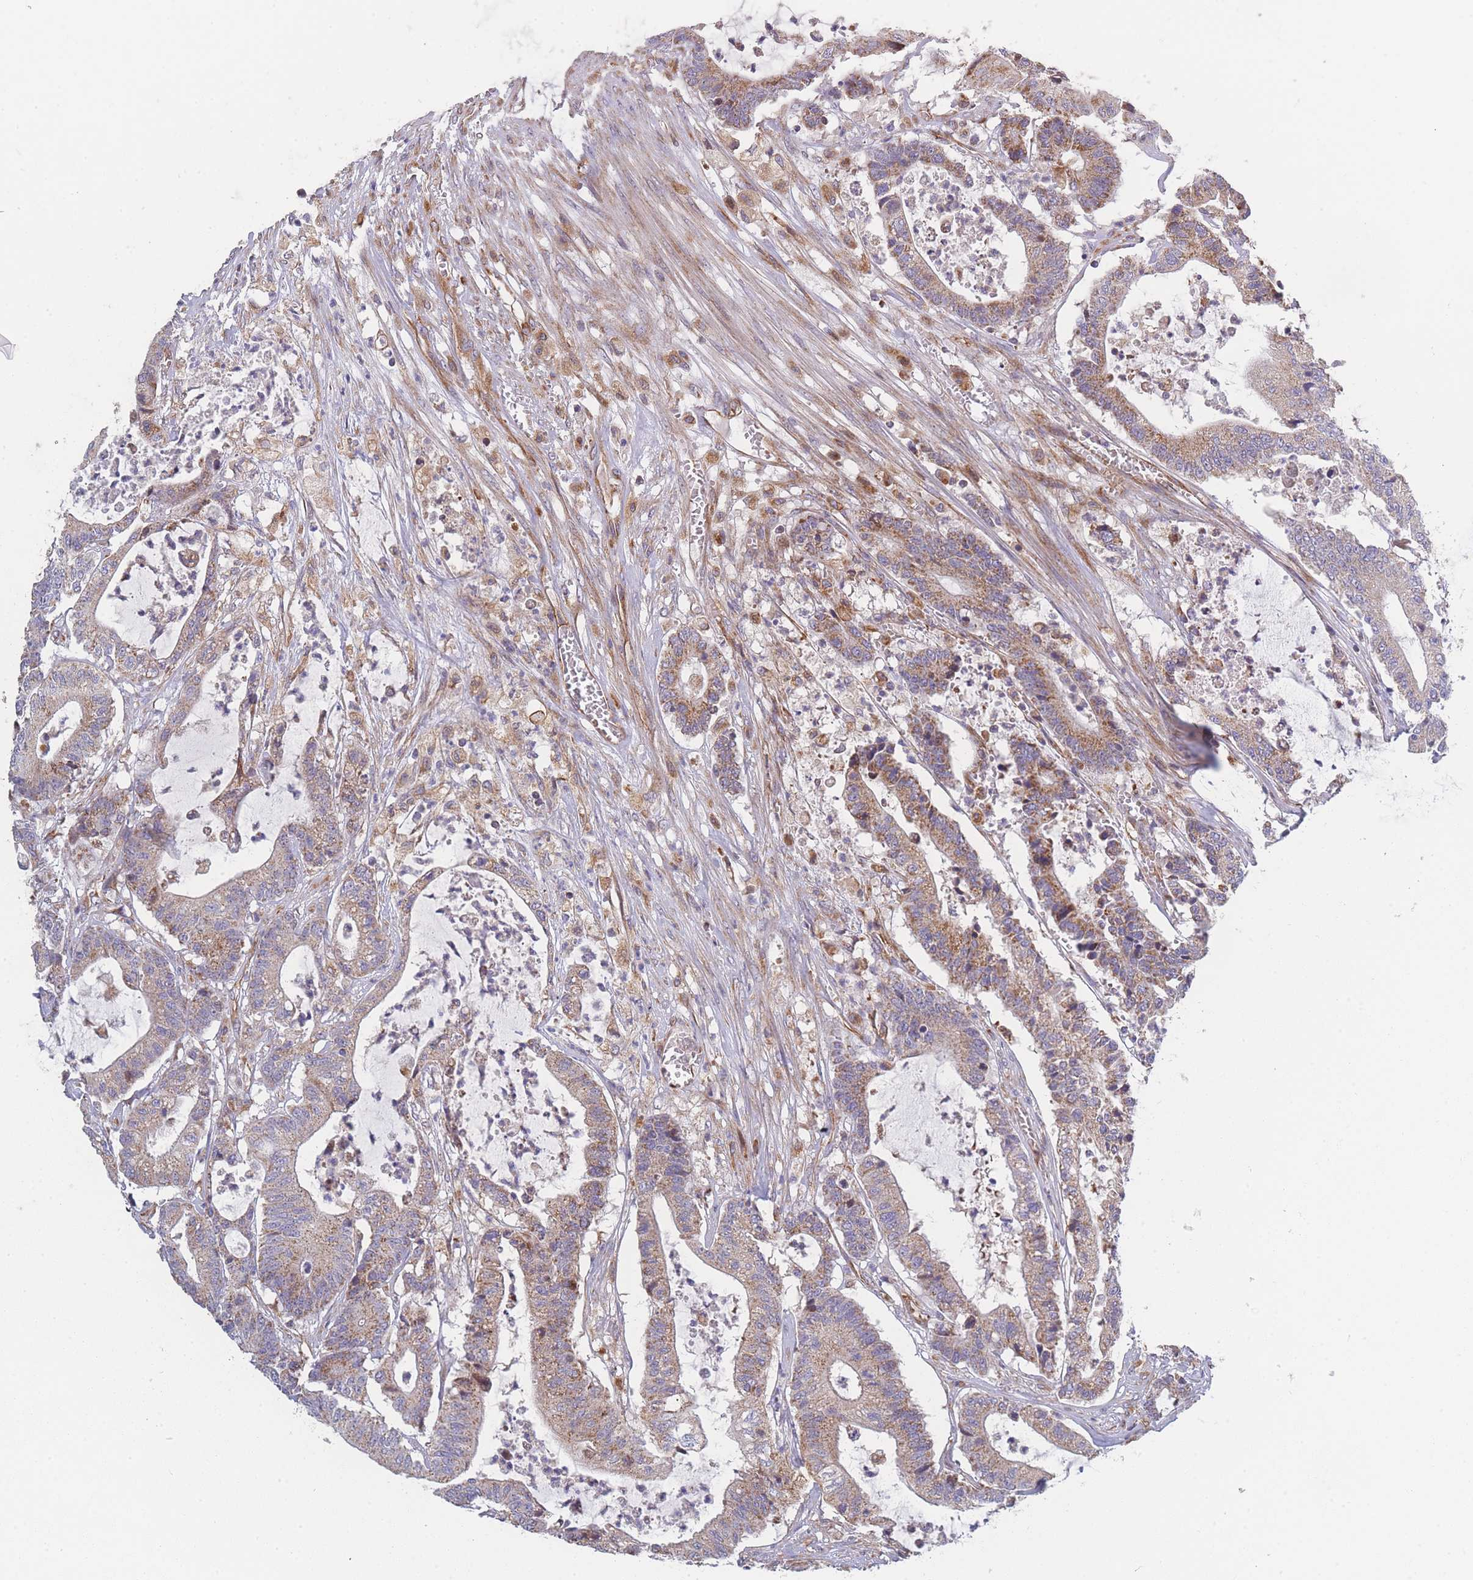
{"staining": {"intensity": "moderate", "quantity": ">75%", "location": "cytoplasmic/membranous"}, "tissue": "colorectal cancer", "cell_type": "Tumor cells", "image_type": "cancer", "snomed": [{"axis": "morphology", "description": "Adenocarcinoma, NOS"}, {"axis": "topography", "description": "Colon"}], "caption": "Immunohistochemistry (IHC) staining of colorectal adenocarcinoma, which displays medium levels of moderate cytoplasmic/membranous expression in approximately >75% of tumor cells indicating moderate cytoplasmic/membranous protein staining. The staining was performed using DAB (brown) for protein detection and nuclei were counterstained in hematoxylin (blue).", "gene": "MTRES1", "patient": {"sex": "female", "age": 84}}